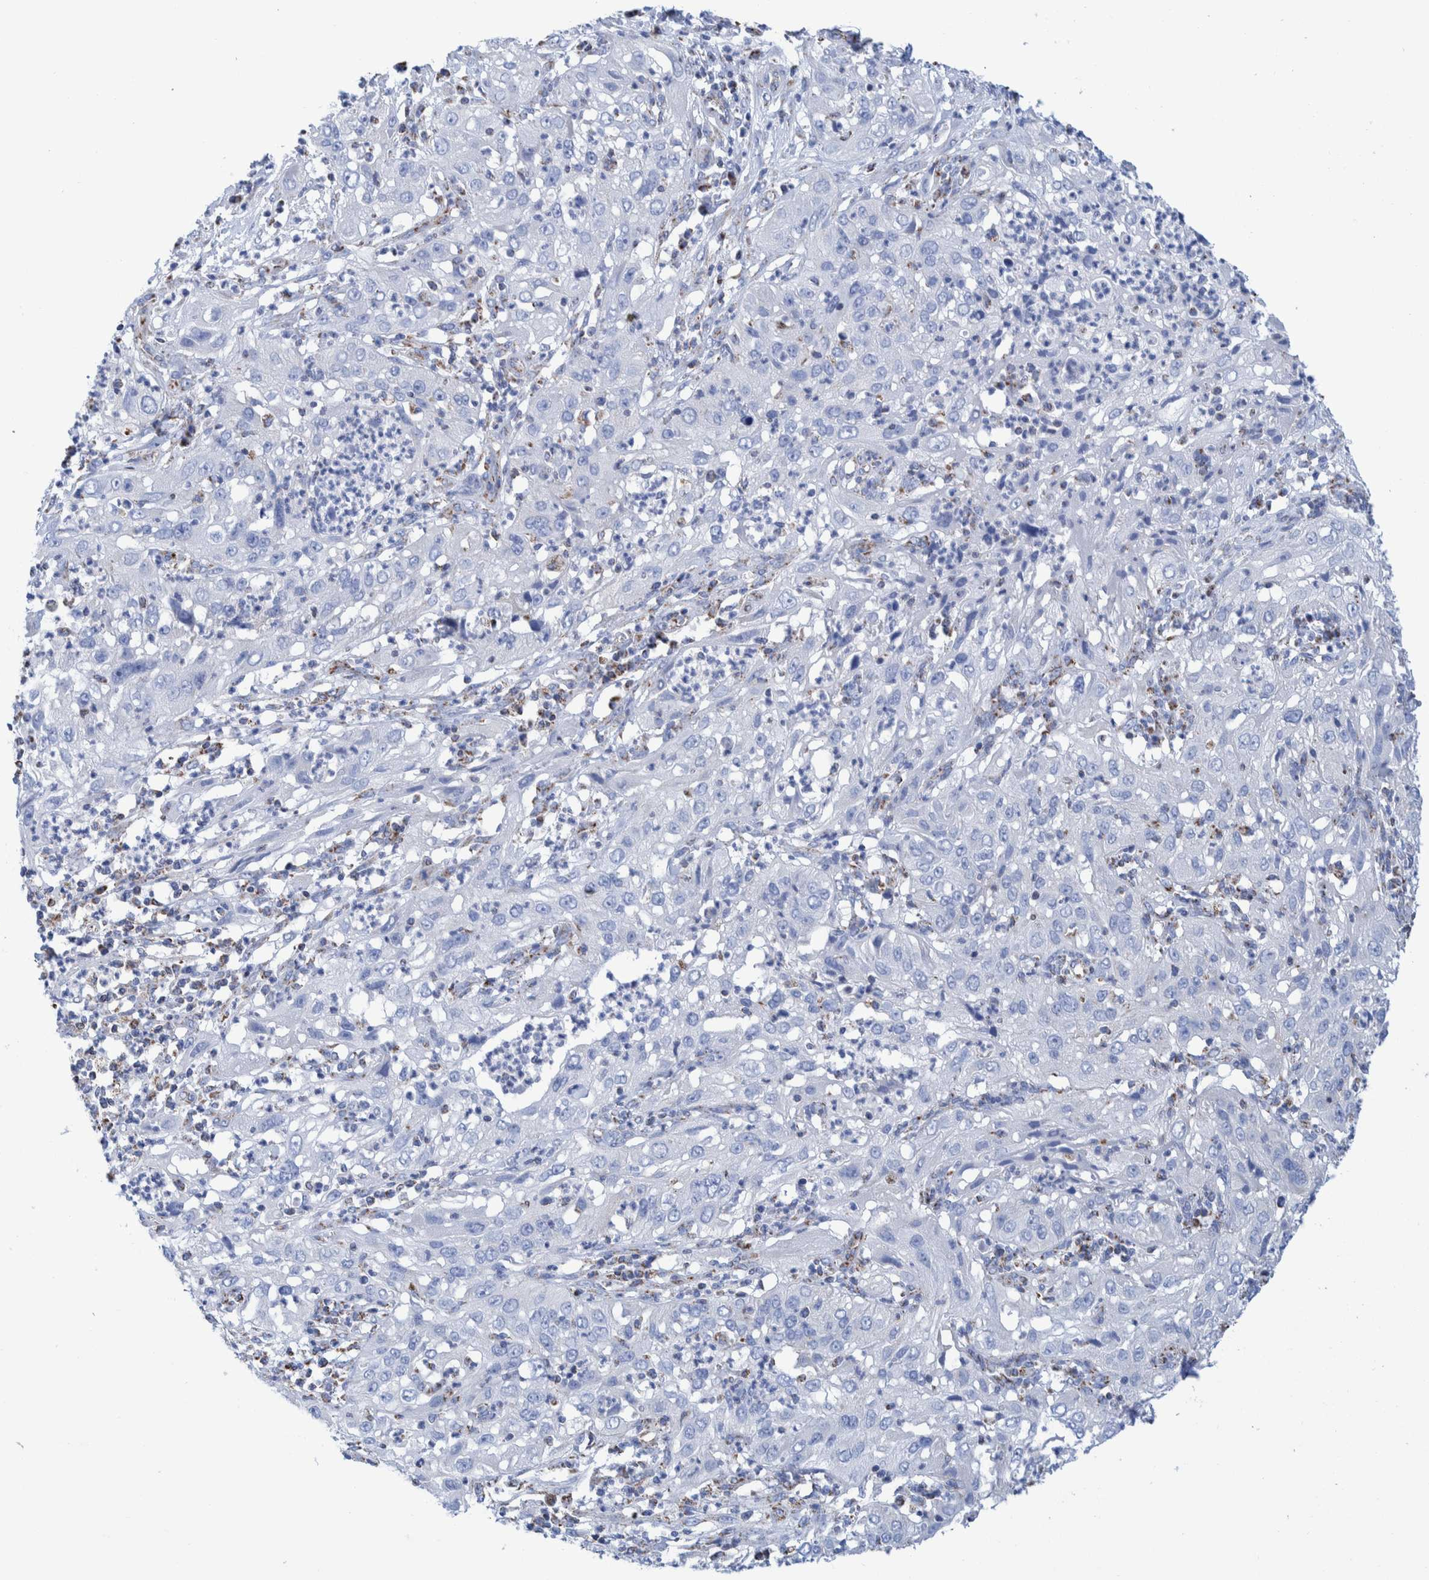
{"staining": {"intensity": "negative", "quantity": "none", "location": "none"}, "tissue": "cervical cancer", "cell_type": "Tumor cells", "image_type": "cancer", "snomed": [{"axis": "morphology", "description": "Squamous cell carcinoma, NOS"}, {"axis": "topography", "description": "Cervix"}], "caption": "DAB (3,3'-diaminobenzidine) immunohistochemical staining of human cervical squamous cell carcinoma shows no significant positivity in tumor cells.", "gene": "DECR1", "patient": {"sex": "female", "age": 32}}